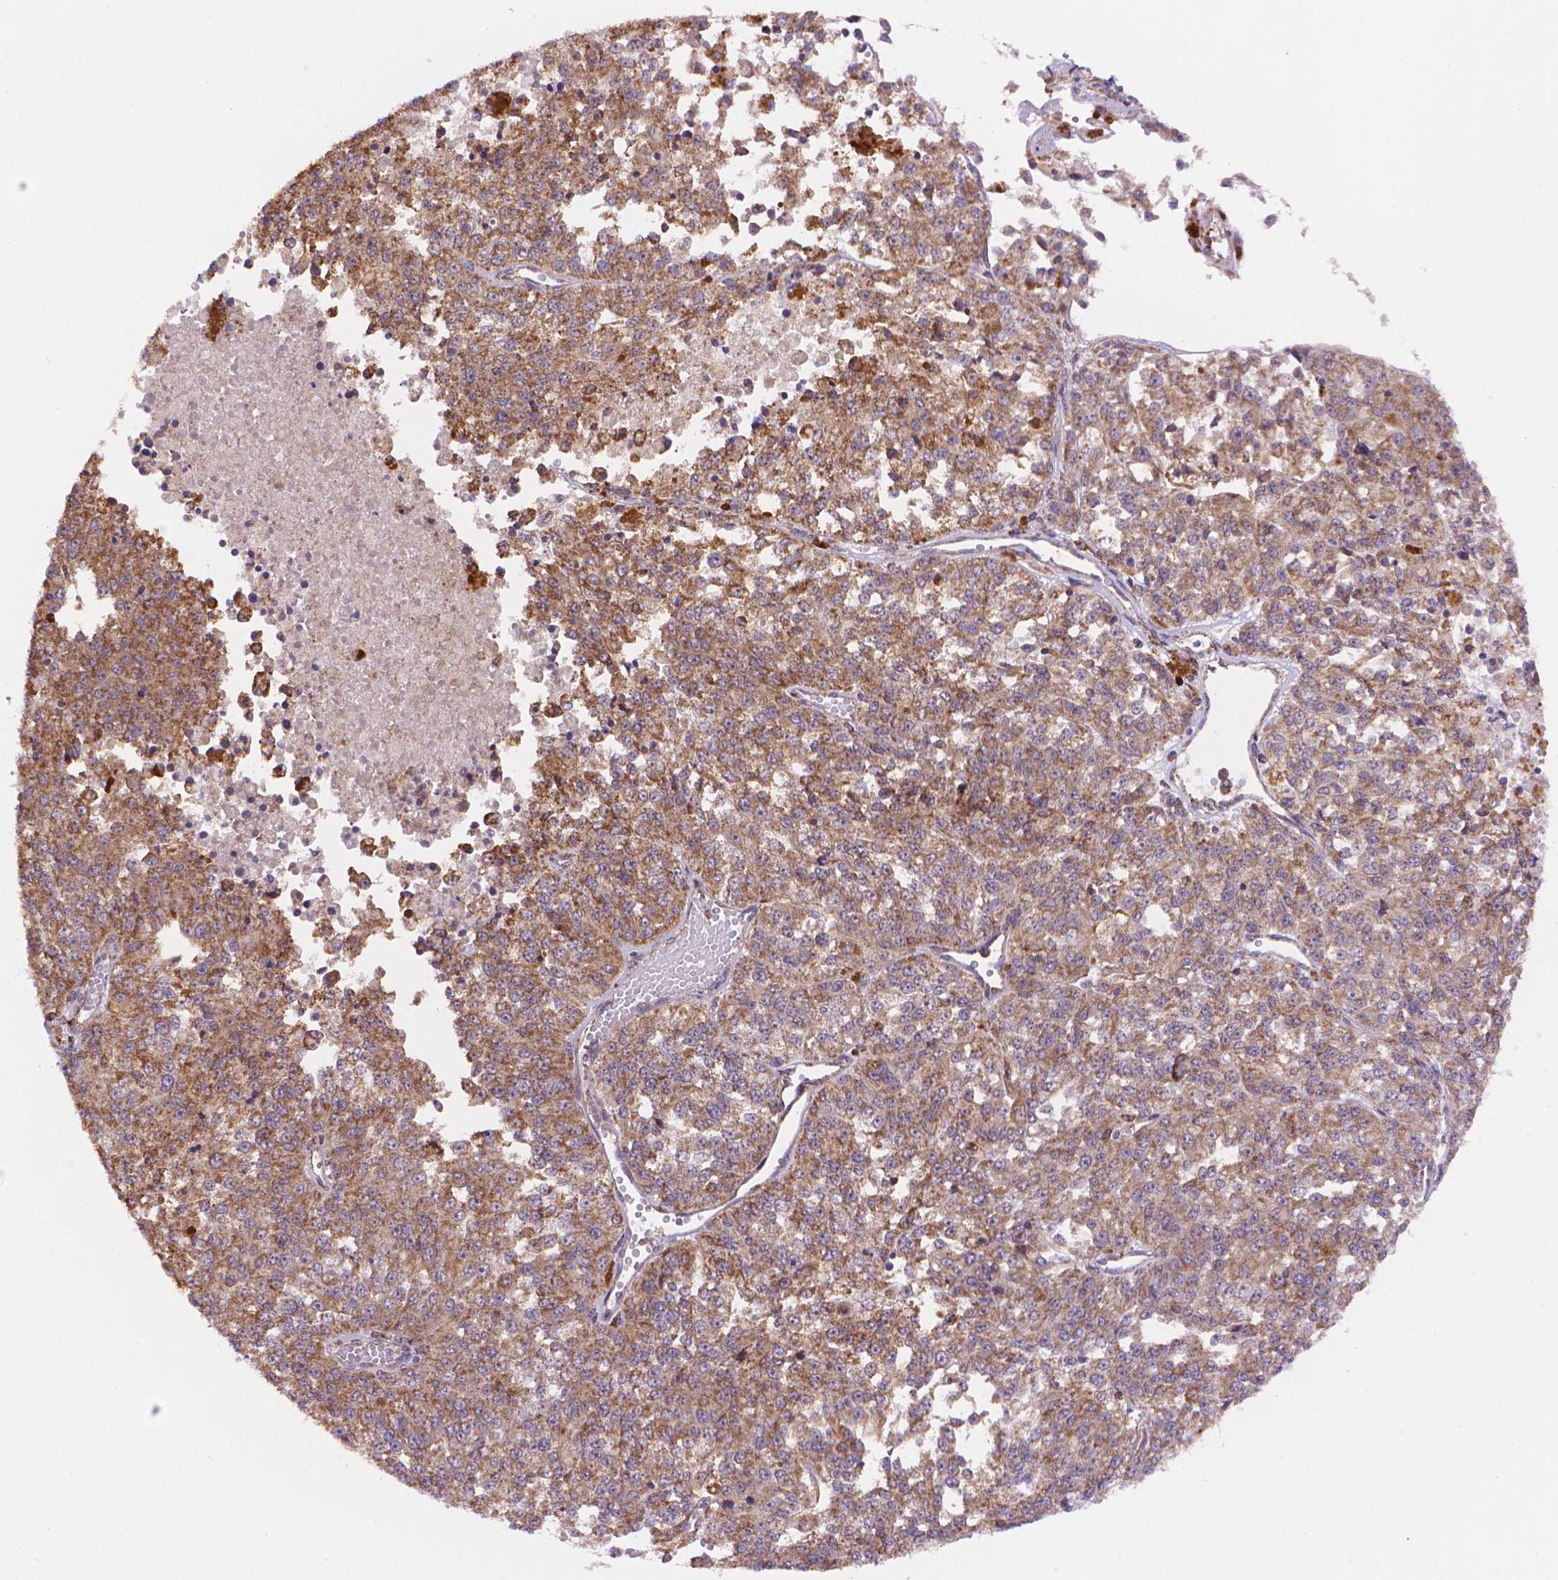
{"staining": {"intensity": "moderate", "quantity": ">75%", "location": "cytoplasmic/membranous"}, "tissue": "melanoma", "cell_type": "Tumor cells", "image_type": "cancer", "snomed": [{"axis": "morphology", "description": "Malignant melanoma, Metastatic site"}, {"axis": "topography", "description": "Lymph node"}], "caption": "Tumor cells reveal medium levels of moderate cytoplasmic/membranous expression in about >75% of cells in melanoma. Nuclei are stained in blue.", "gene": "CYYR1", "patient": {"sex": "female", "age": 64}}